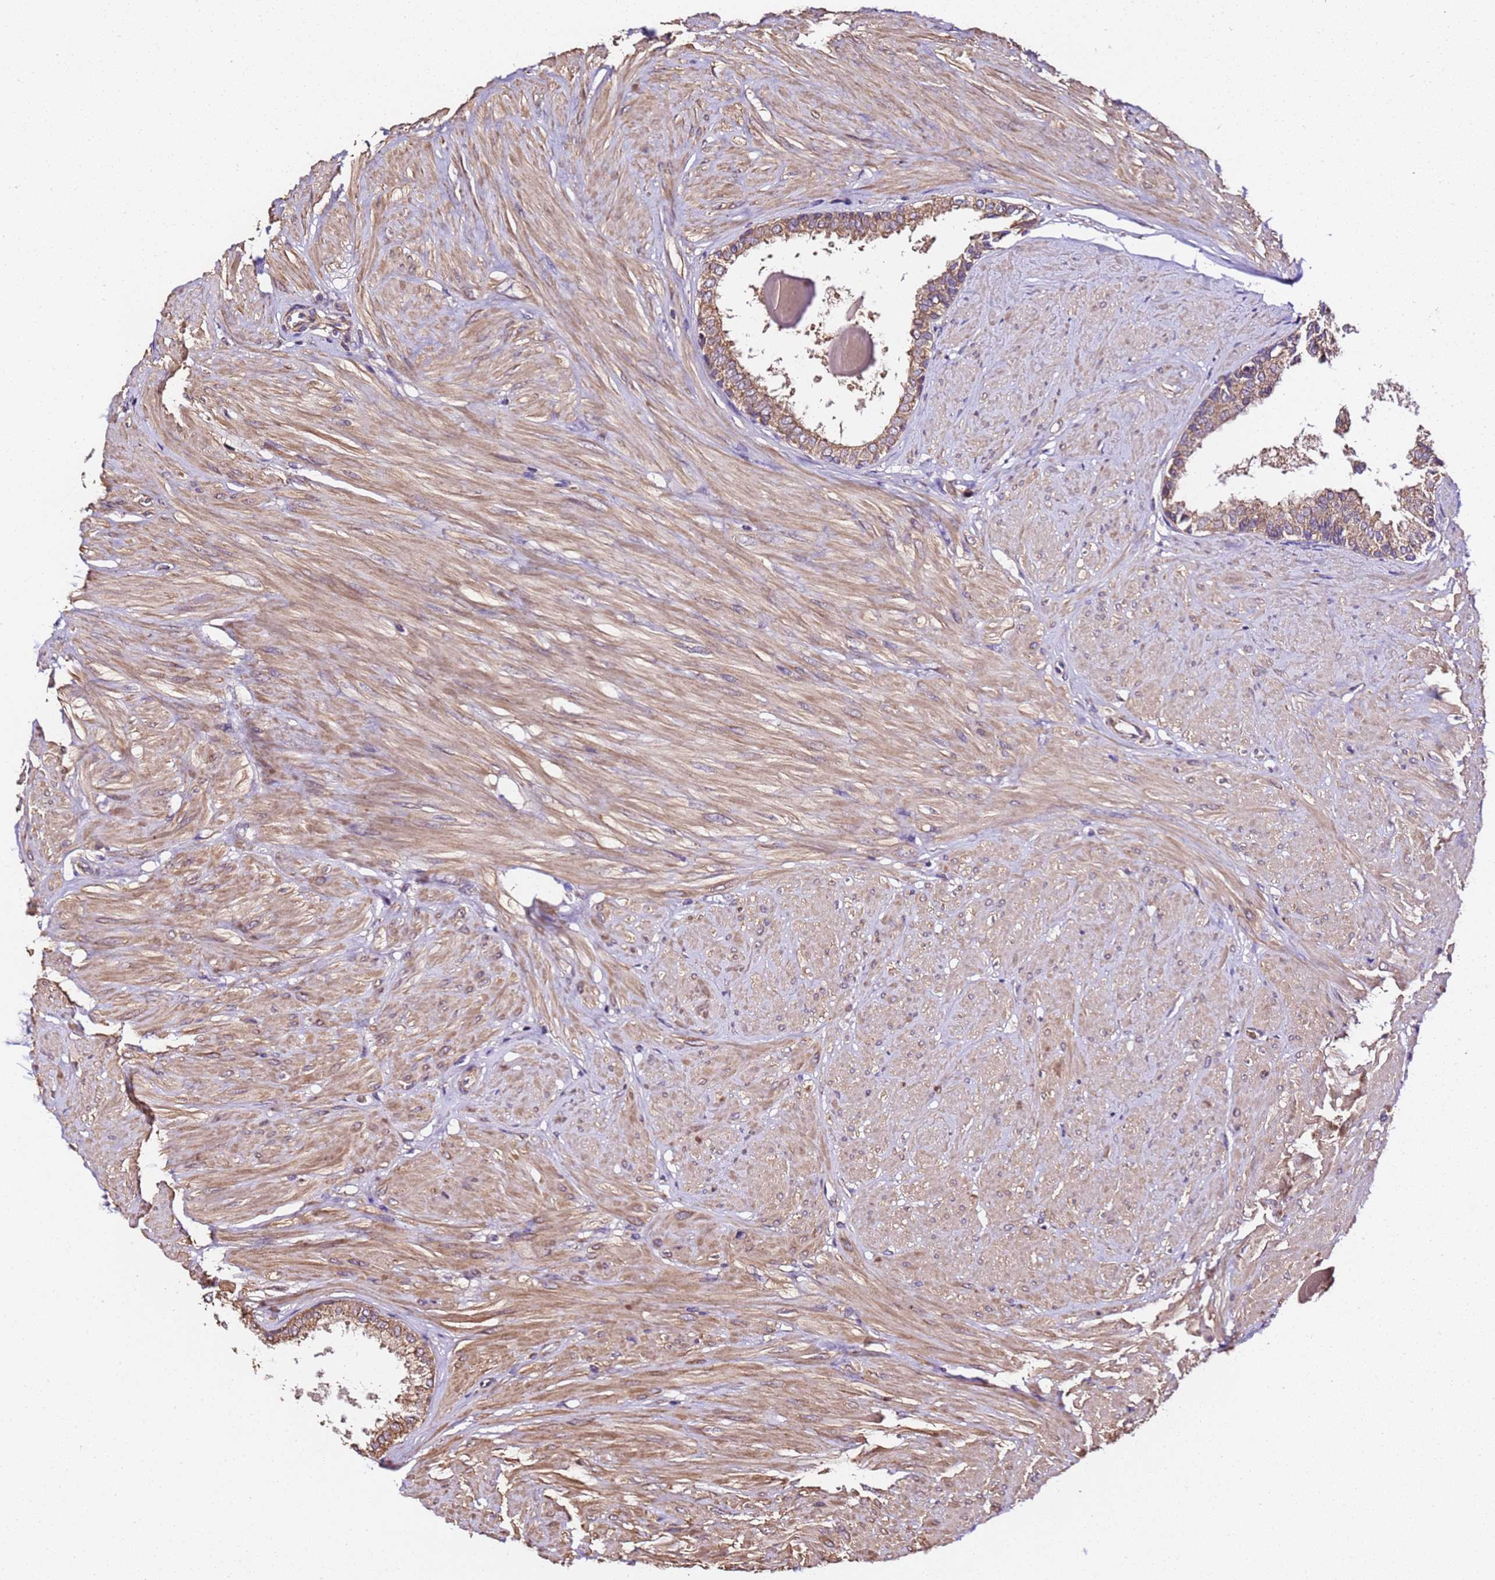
{"staining": {"intensity": "moderate", "quantity": ">75%", "location": "cytoplasmic/membranous"}, "tissue": "prostate", "cell_type": "Glandular cells", "image_type": "normal", "snomed": [{"axis": "morphology", "description": "Normal tissue, NOS"}, {"axis": "topography", "description": "Prostate"}], "caption": "Human prostate stained with a brown dye displays moderate cytoplasmic/membranous positive expression in approximately >75% of glandular cells.", "gene": "LRRIQ1", "patient": {"sex": "male", "age": 48}}